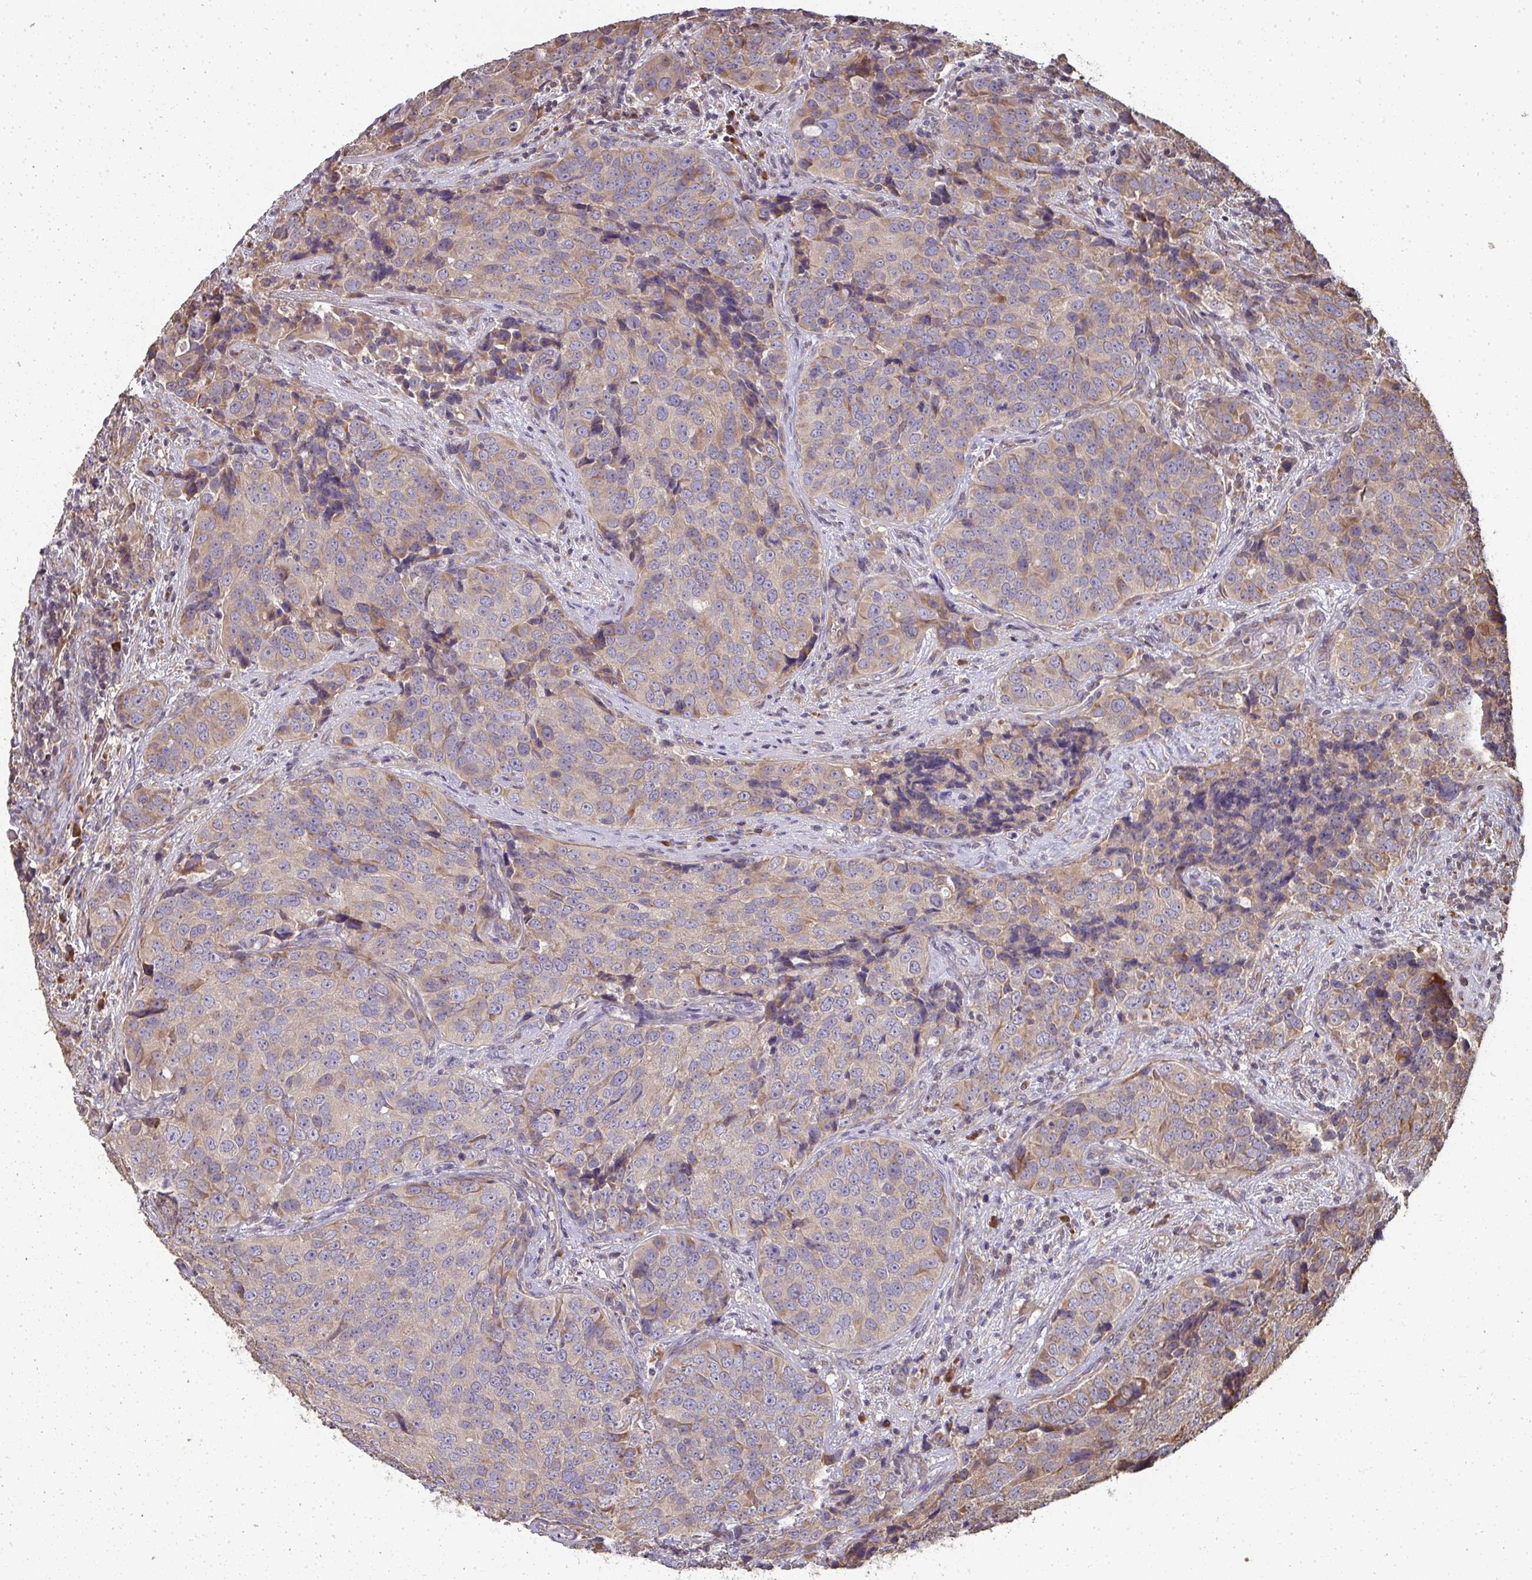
{"staining": {"intensity": "weak", "quantity": ">75%", "location": "cytoplasmic/membranous"}, "tissue": "urothelial cancer", "cell_type": "Tumor cells", "image_type": "cancer", "snomed": [{"axis": "morphology", "description": "Urothelial carcinoma, NOS"}, {"axis": "topography", "description": "Urinary bladder"}], "caption": "Immunohistochemistry staining of urothelial cancer, which shows low levels of weak cytoplasmic/membranous expression in approximately >75% of tumor cells indicating weak cytoplasmic/membranous protein staining. The staining was performed using DAB (3,3'-diaminobenzidine) (brown) for protein detection and nuclei were counterstained in hematoxylin (blue).", "gene": "ZFYVE28", "patient": {"sex": "male", "age": 52}}